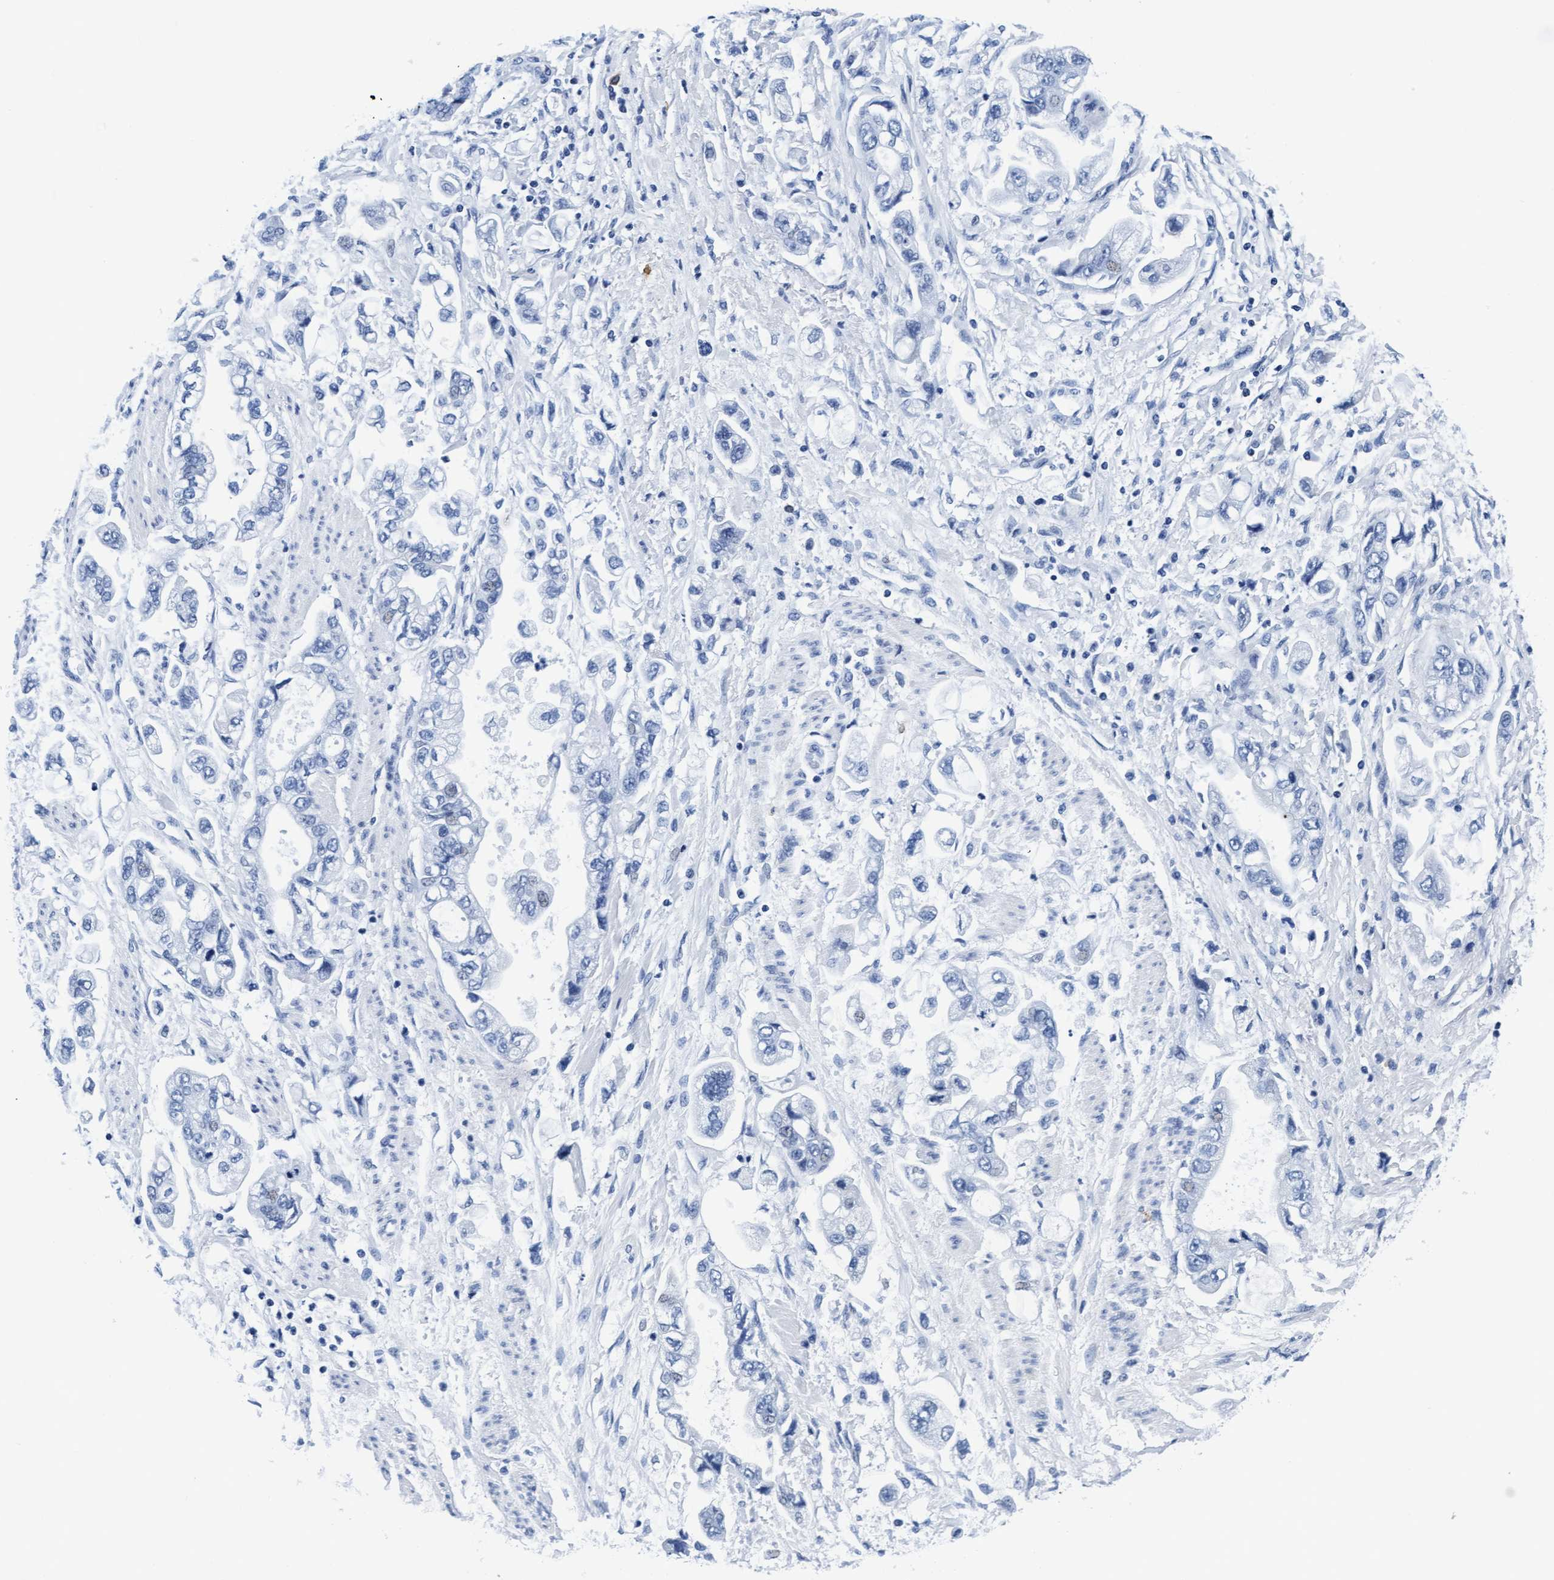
{"staining": {"intensity": "negative", "quantity": "none", "location": "none"}, "tissue": "stomach cancer", "cell_type": "Tumor cells", "image_type": "cancer", "snomed": [{"axis": "morphology", "description": "Normal tissue, NOS"}, {"axis": "morphology", "description": "Adenocarcinoma, NOS"}, {"axis": "topography", "description": "Stomach"}], "caption": "DAB immunohistochemical staining of human stomach adenocarcinoma exhibits no significant staining in tumor cells.", "gene": "ARSG", "patient": {"sex": "male", "age": 62}}